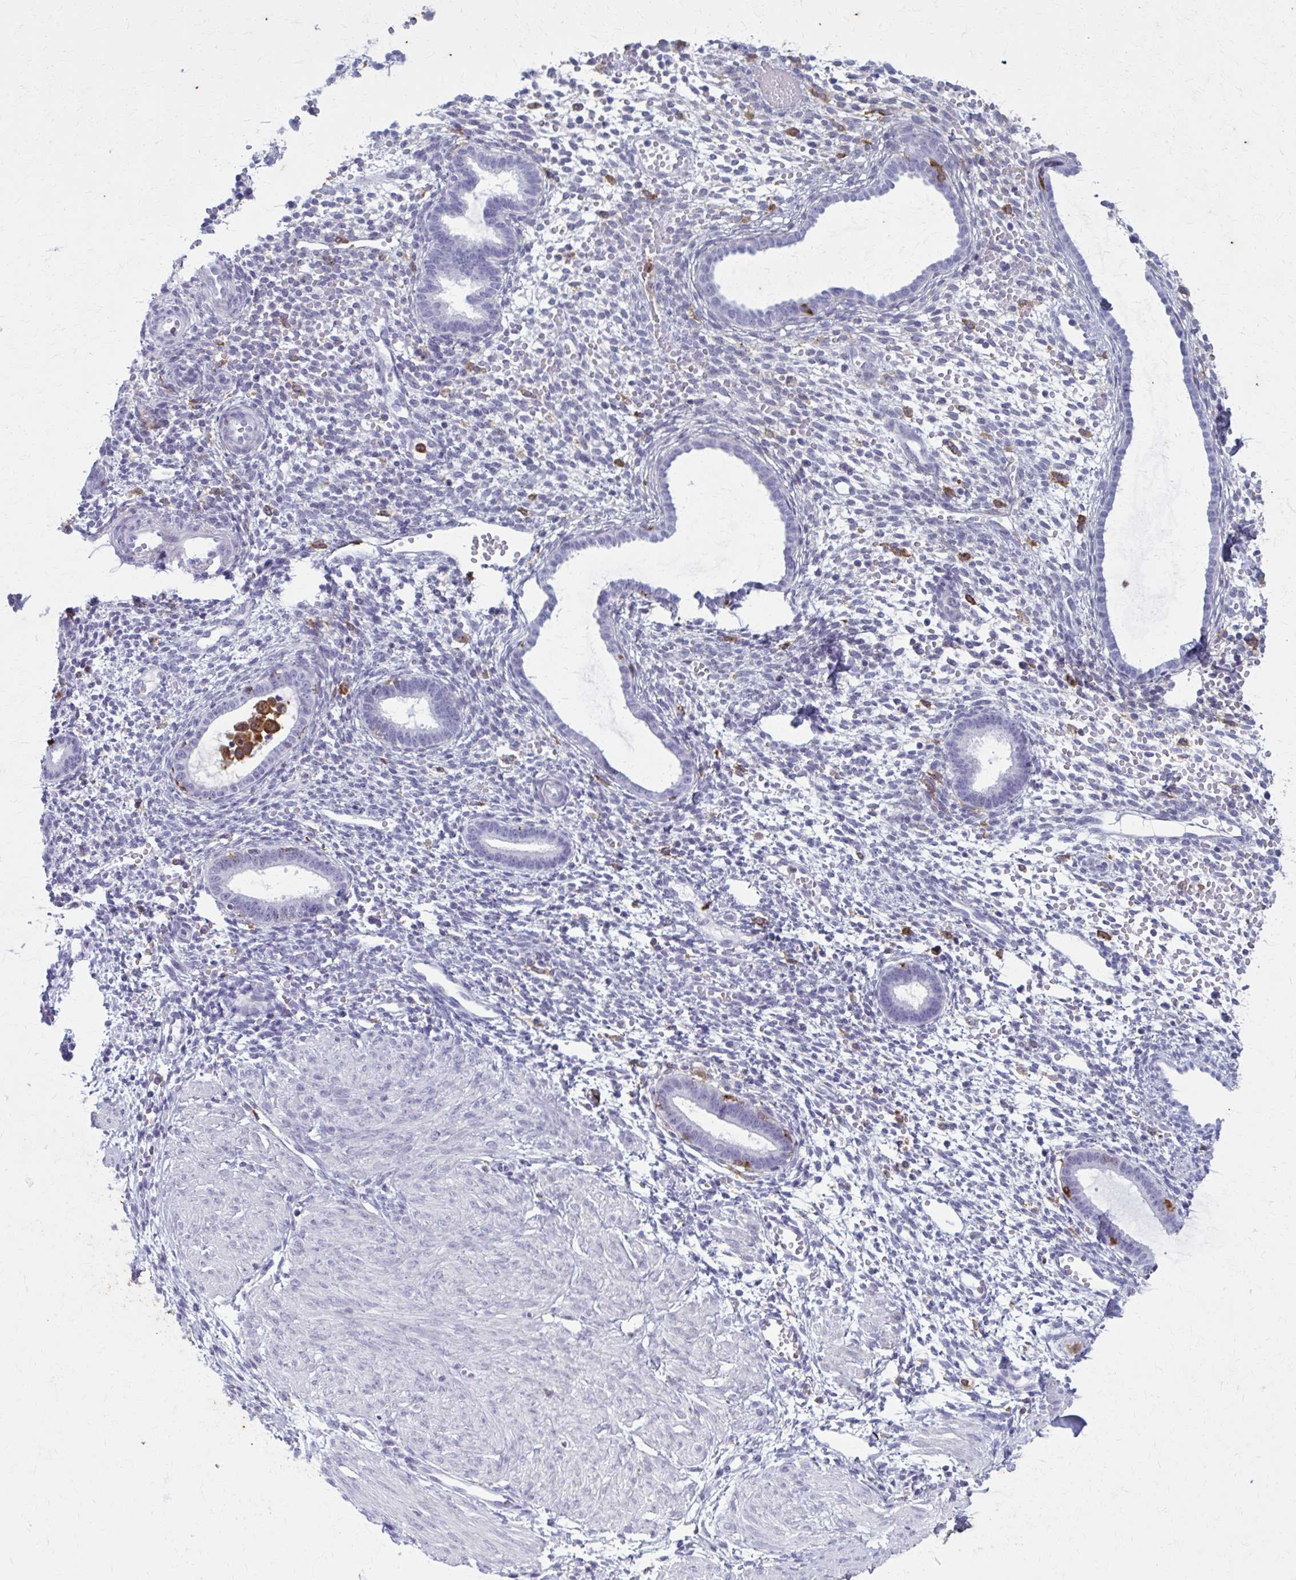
{"staining": {"intensity": "negative", "quantity": "none", "location": "none"}, "tissue": "endometrium", "cell_type": "Cells in endometrial stroma", "image_type": "normal", "snomed": [{"axis": "morphology", "description": "Normal tissue, NOS"}, {"axis": "topography", "description": "Endometrium"}], "caption": "Immunohistochemistry (IHC) photomicrograph of unremarkable endometrium: endometrium stained with DAB displays no significant protein staining in cells in endometrial stroma.", "gene": "CARD9", "patient": {"sex": "female", "age": 36}}